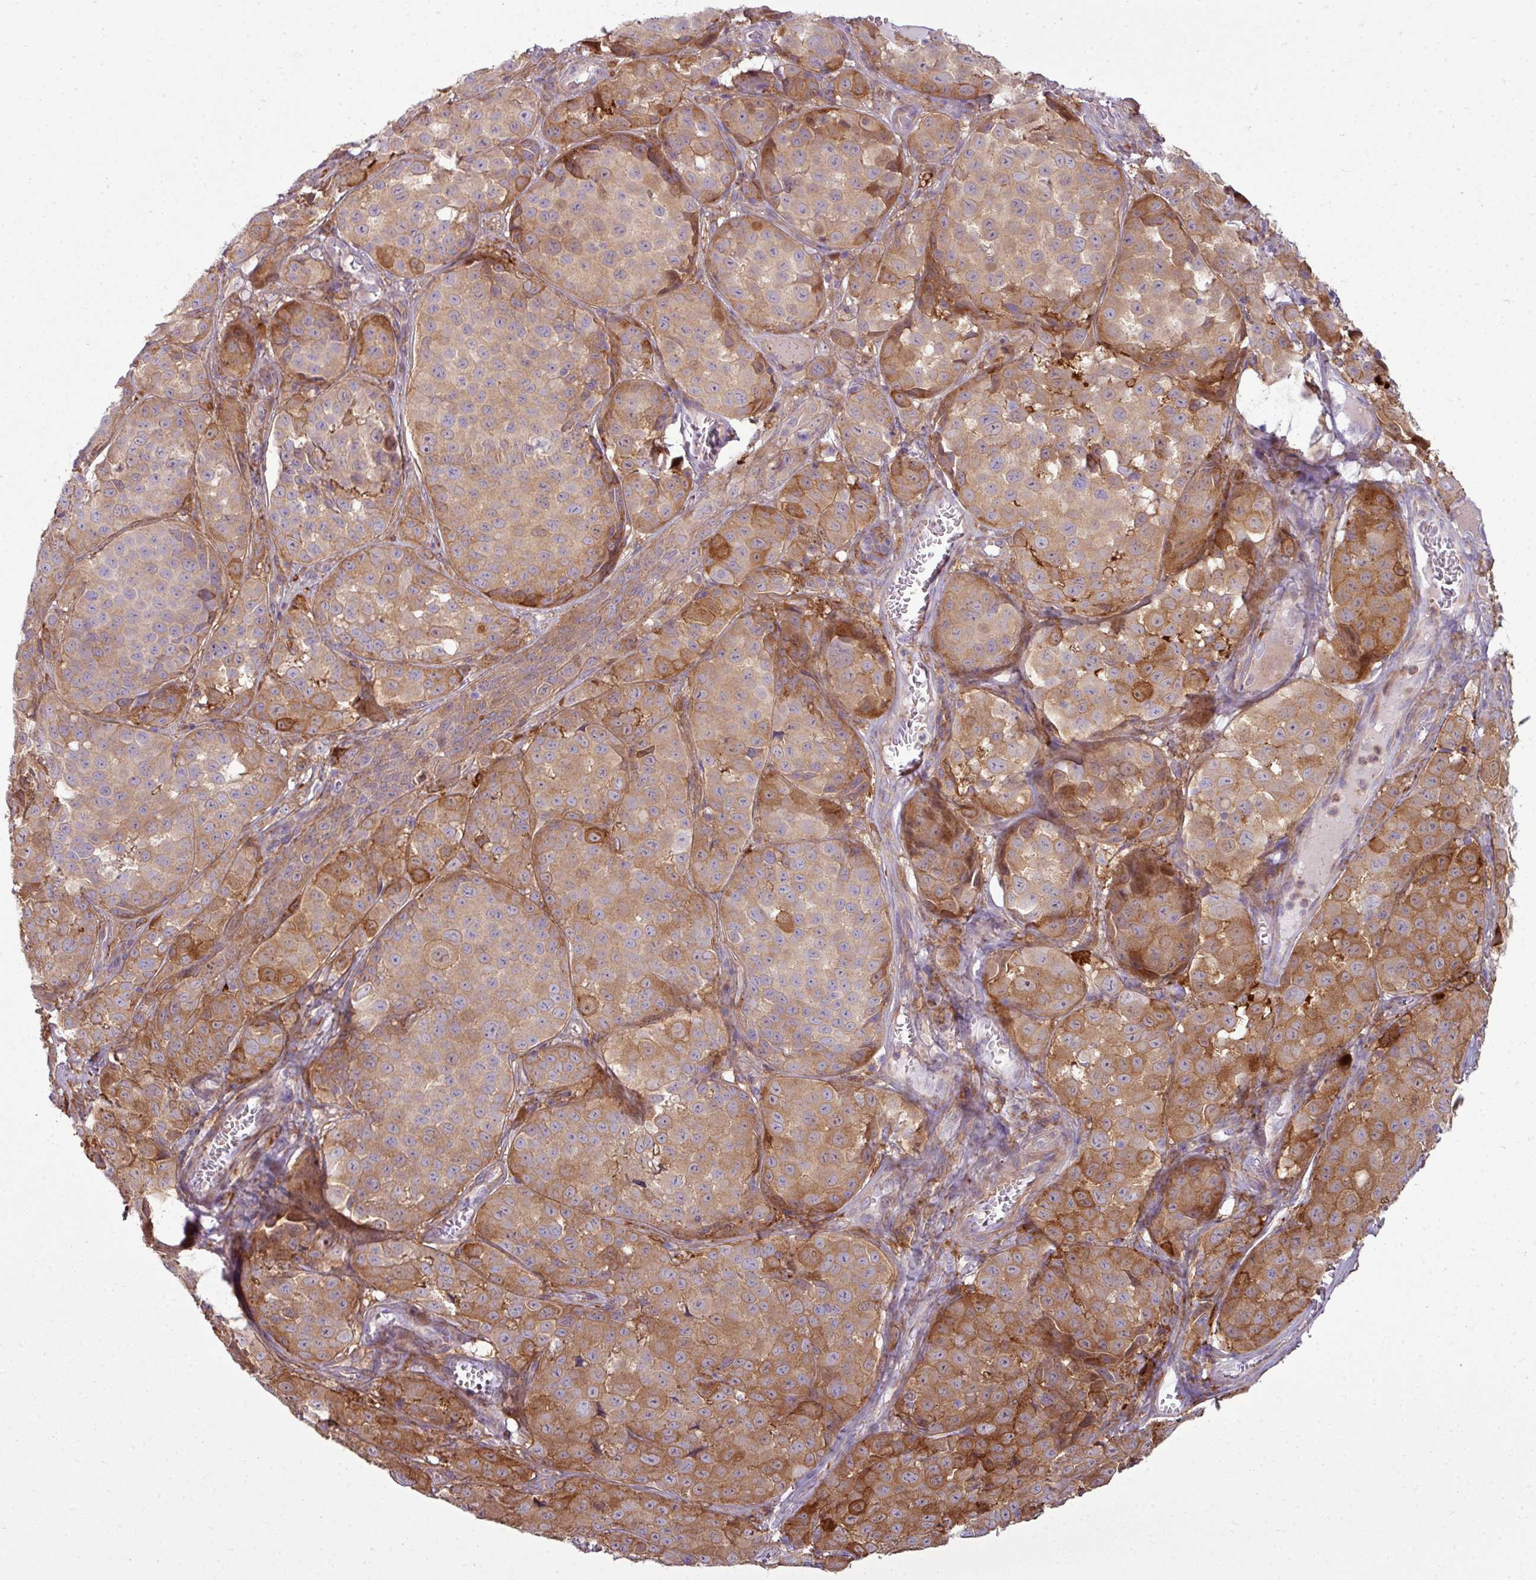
{"staining": {"intensity": "moderate", "quantity": "25%-75%", "location": "cytoplasmic/membranous"}, "tissue": "melanoma", "cell_type": "Tumor cells", "image_type": "cancer", "snomed": [{"axis": "morphology", "description": "Malignant melanoma, NOS"}, {"axis": "topography", "description": "Skin"}], "caption": "Immunohistochemical staining of human malignant melanoma exhibits moderate cytoplasmic/membranous protein staining in approximately 25%-75% of tumor cells.", "gene": "COL8A1", "patient": {"sex": "male", "age": 64}}